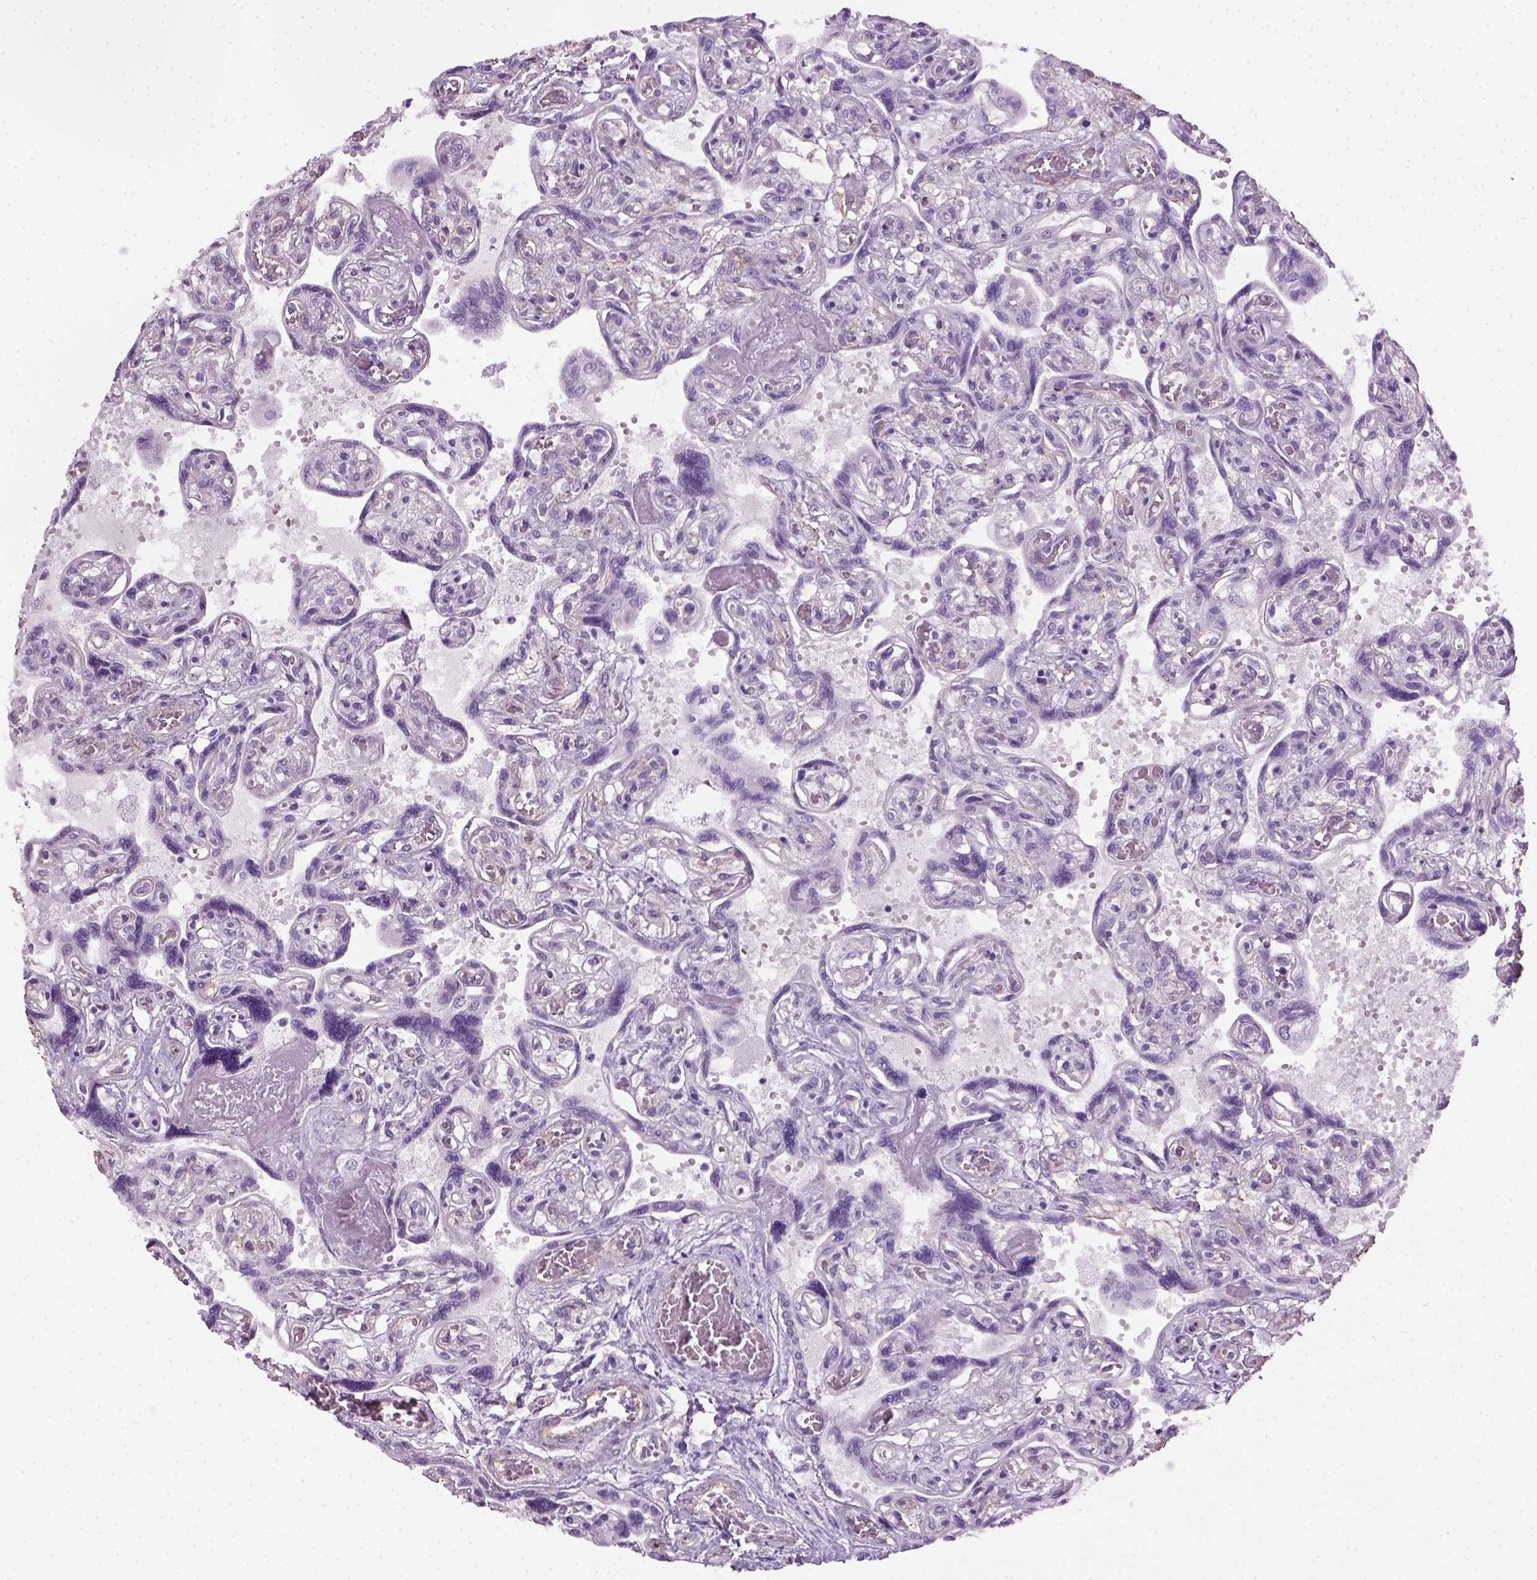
{"staining": {"intensity": "negative", "quantity": "none", "location": "none"}, "tissue": "placenta", "cell_type": "Decidual cells", "image_type": "normal", "snomed": [{"axis": "morphology", "description": "Normal tissue, NOS"}, {"axis": "topography", "description": "Placenta"}], "caption": "A micrograph of human placenta is negative for staining in decidual cells. (Brightfield microscopy of DAB (3,3'-diaminobenzidine) immunohistochemistry (IHC) at high magnification).", "gene": "FAM161A", "patient": {"sex": "female", "age": 32}}